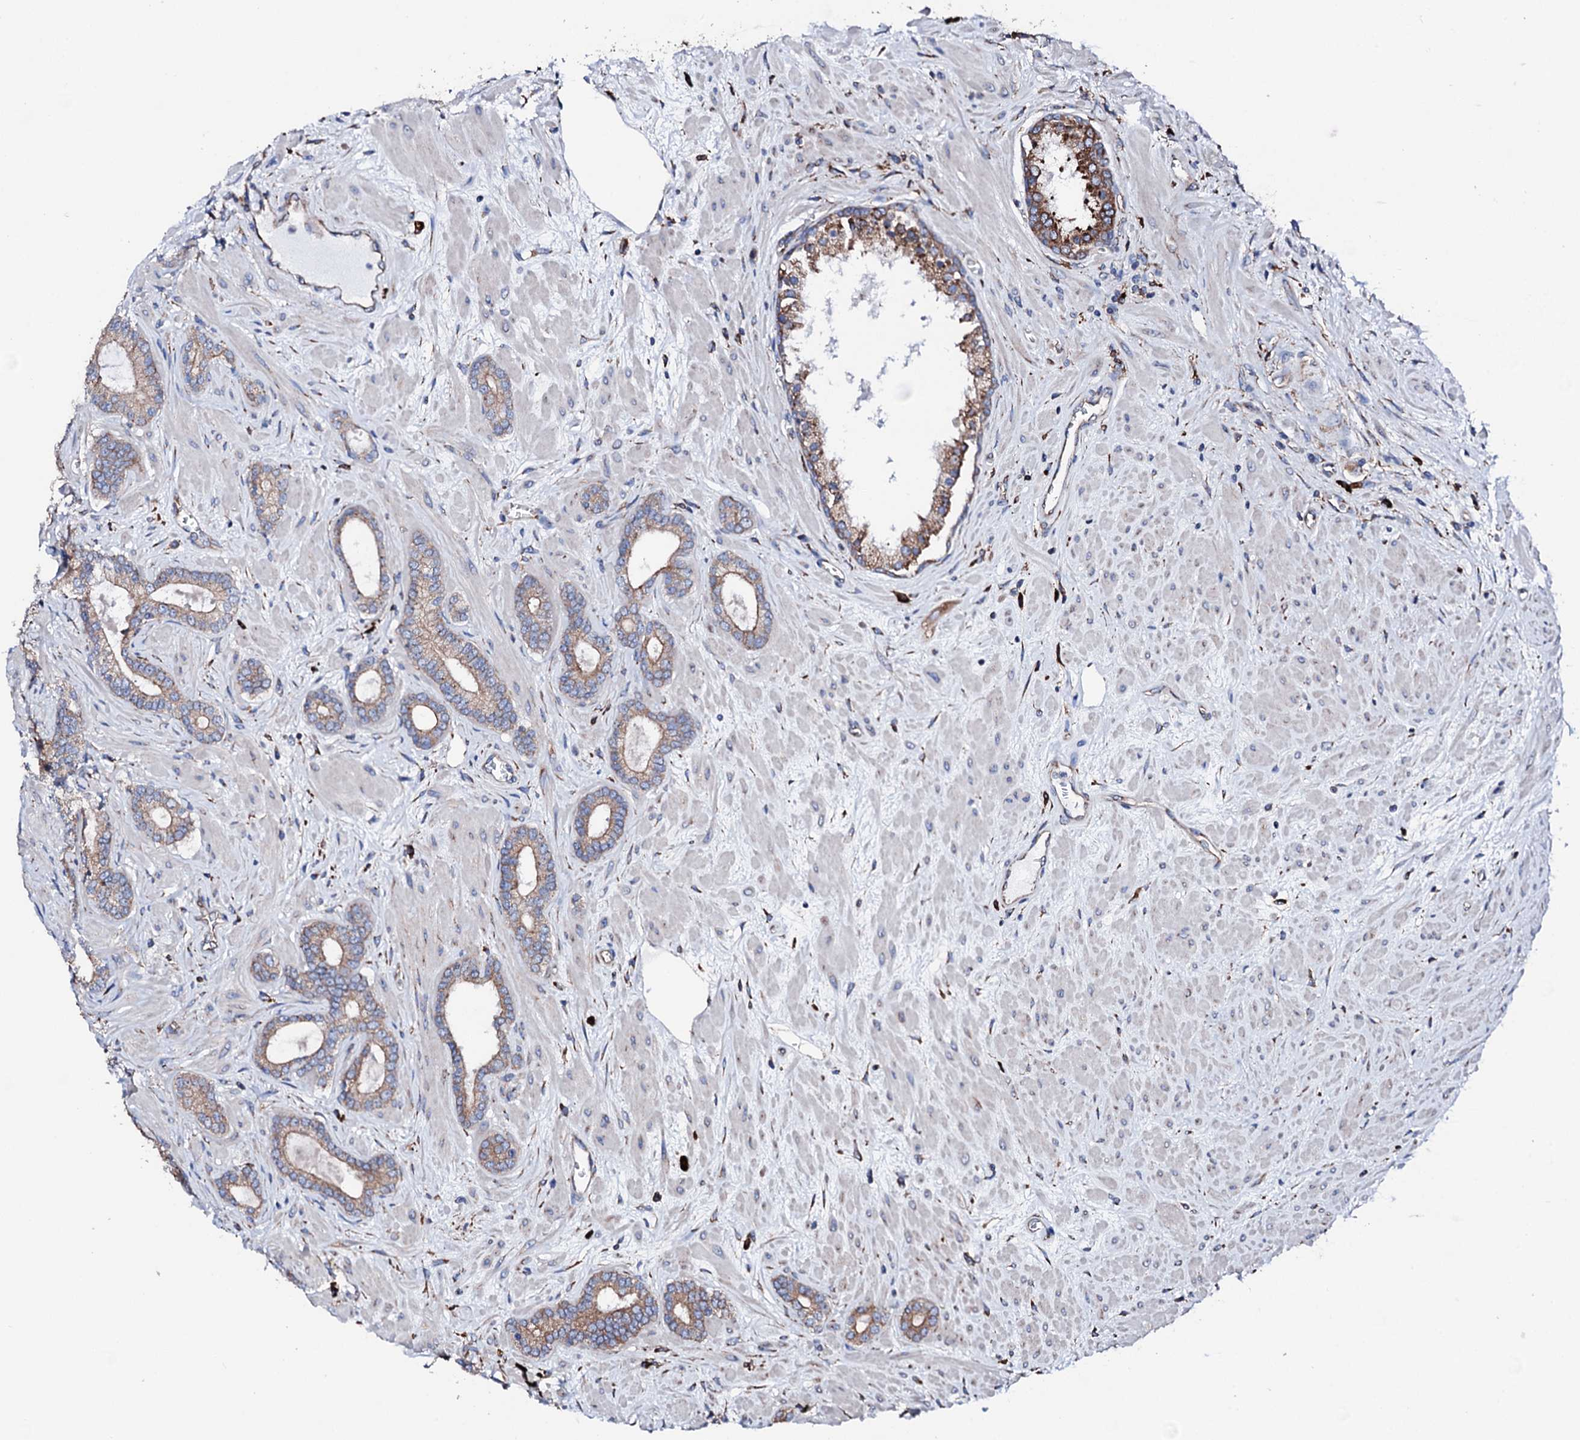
{"staining": {"intensity": "moderate", "quantity": ">75%", "location": "cytoplasmic/membranous"}, "tissue": "prostate cancer", "cell_type": "Tumor cells", "image_type": "cancer", "snomed": [{"axis": "morphology", "description": "Adenocarcinoma, High grade"}, {"axis": "topography", "description": "Prostate"}], "caption": "Adenocarcinoma (high-grade) (prostate) was stained to show a protein in brown. There is medium levels of moderate cytoplasmic/membranous expression in approximately >75% of tumor cells.", "gene": "AMDHD1", "patient": {"sex": "male", "age": 64}}